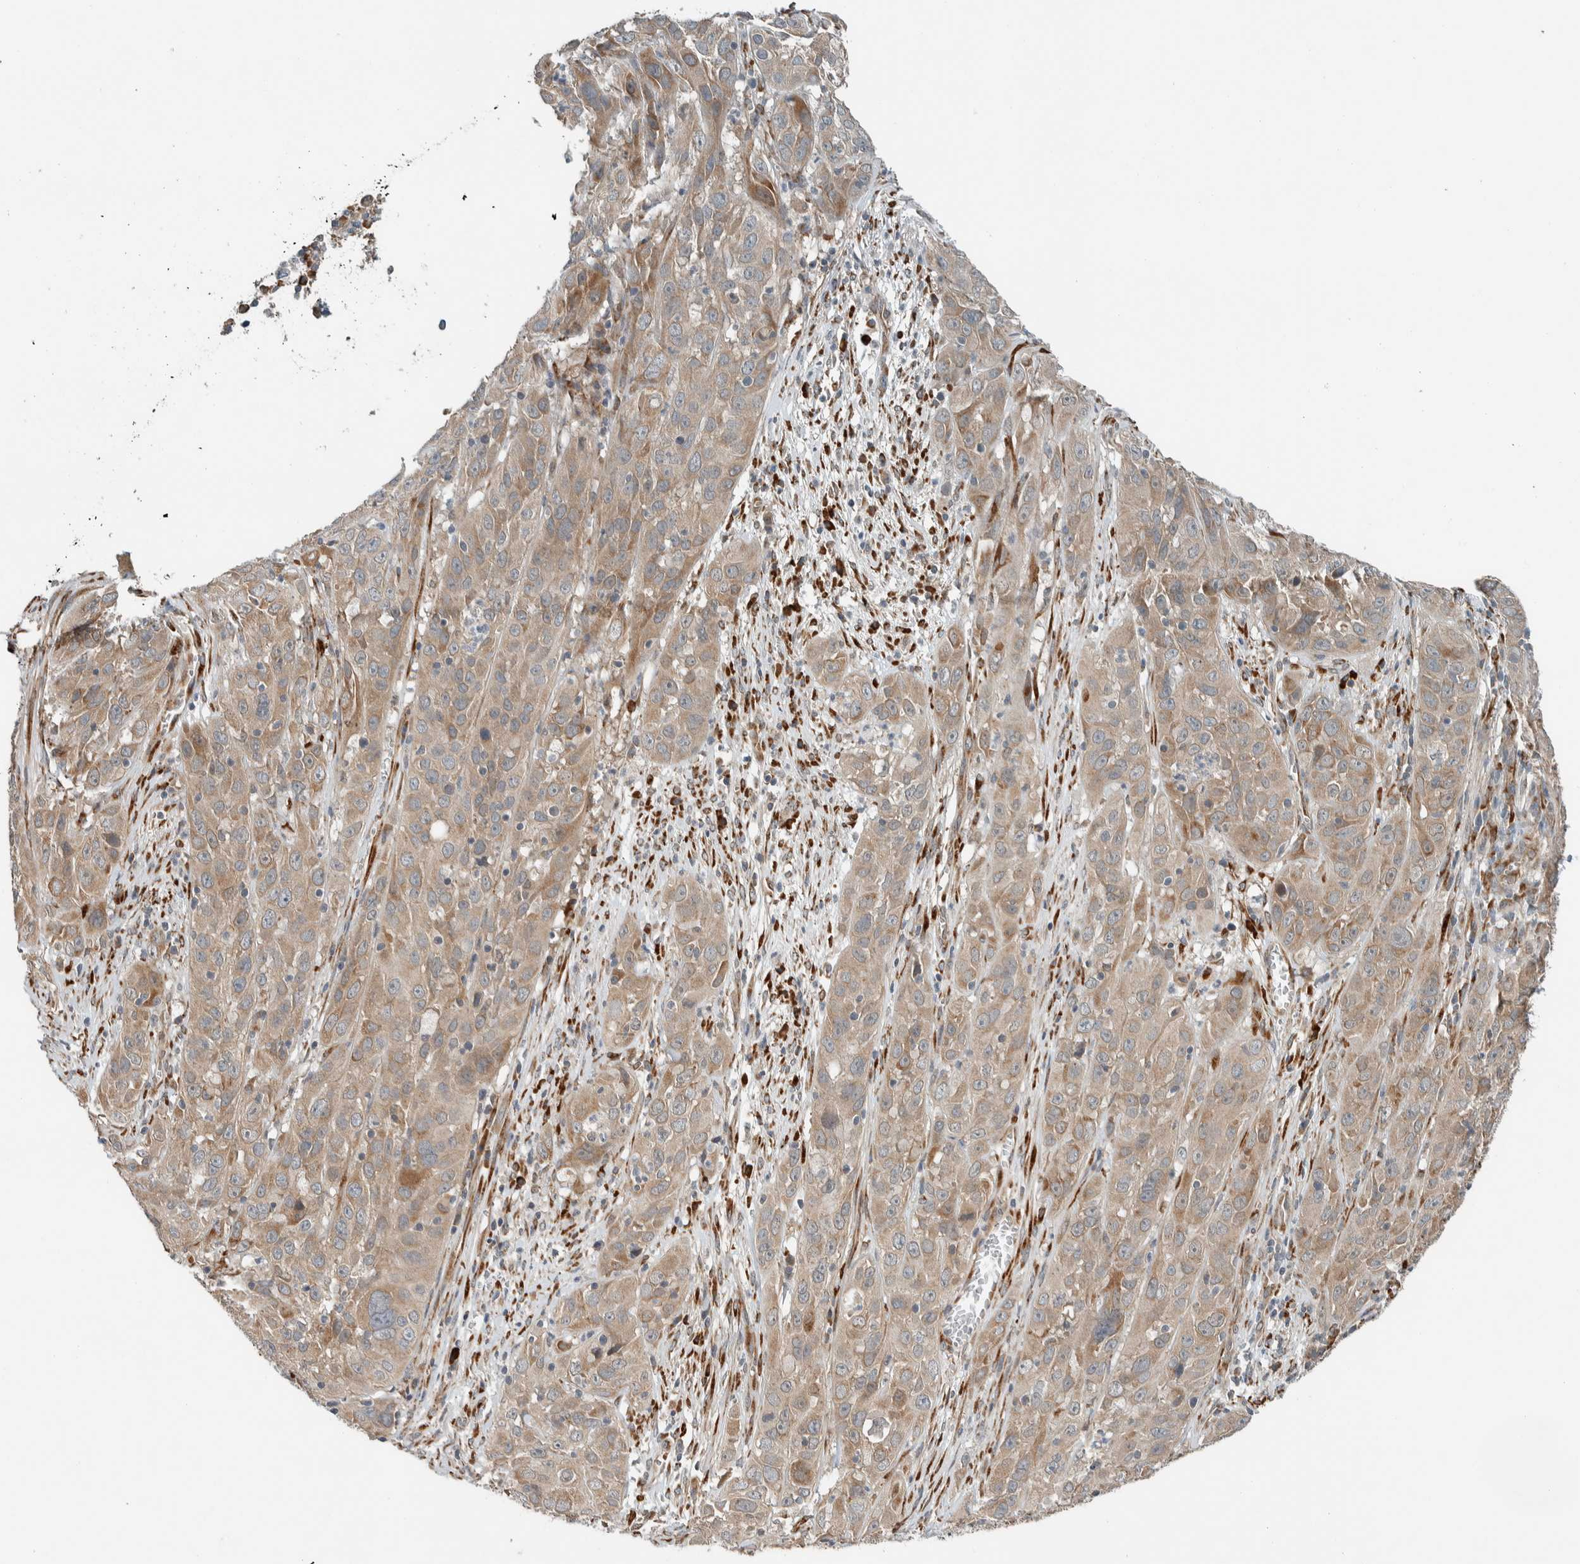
{"staining": {"intensity": "weak", "quantity": ">75%", "location": "cytoplasmic/membranous"}, "tissue": "cervical cancer", "cell_type": "Tumor cells", "image_type": "cancer", "snomed": [{"axis": "morphology", "description": "Squamous cell carcinoma, NOS"}, {"axis": "topography", "description": "Cervix"}], "caption": "This micrograph exhibits cervical cancer (squamous cell carcinoma) stained with immunohistochemistry (IHC) to label a protein in brown. The cytoplasmic/membranous of tumor cells show weak positivity for the protein. Nuclei are counter-stained blue.", "gene": "CTBP2", "patient": {"sex": "female", "age": 32}}